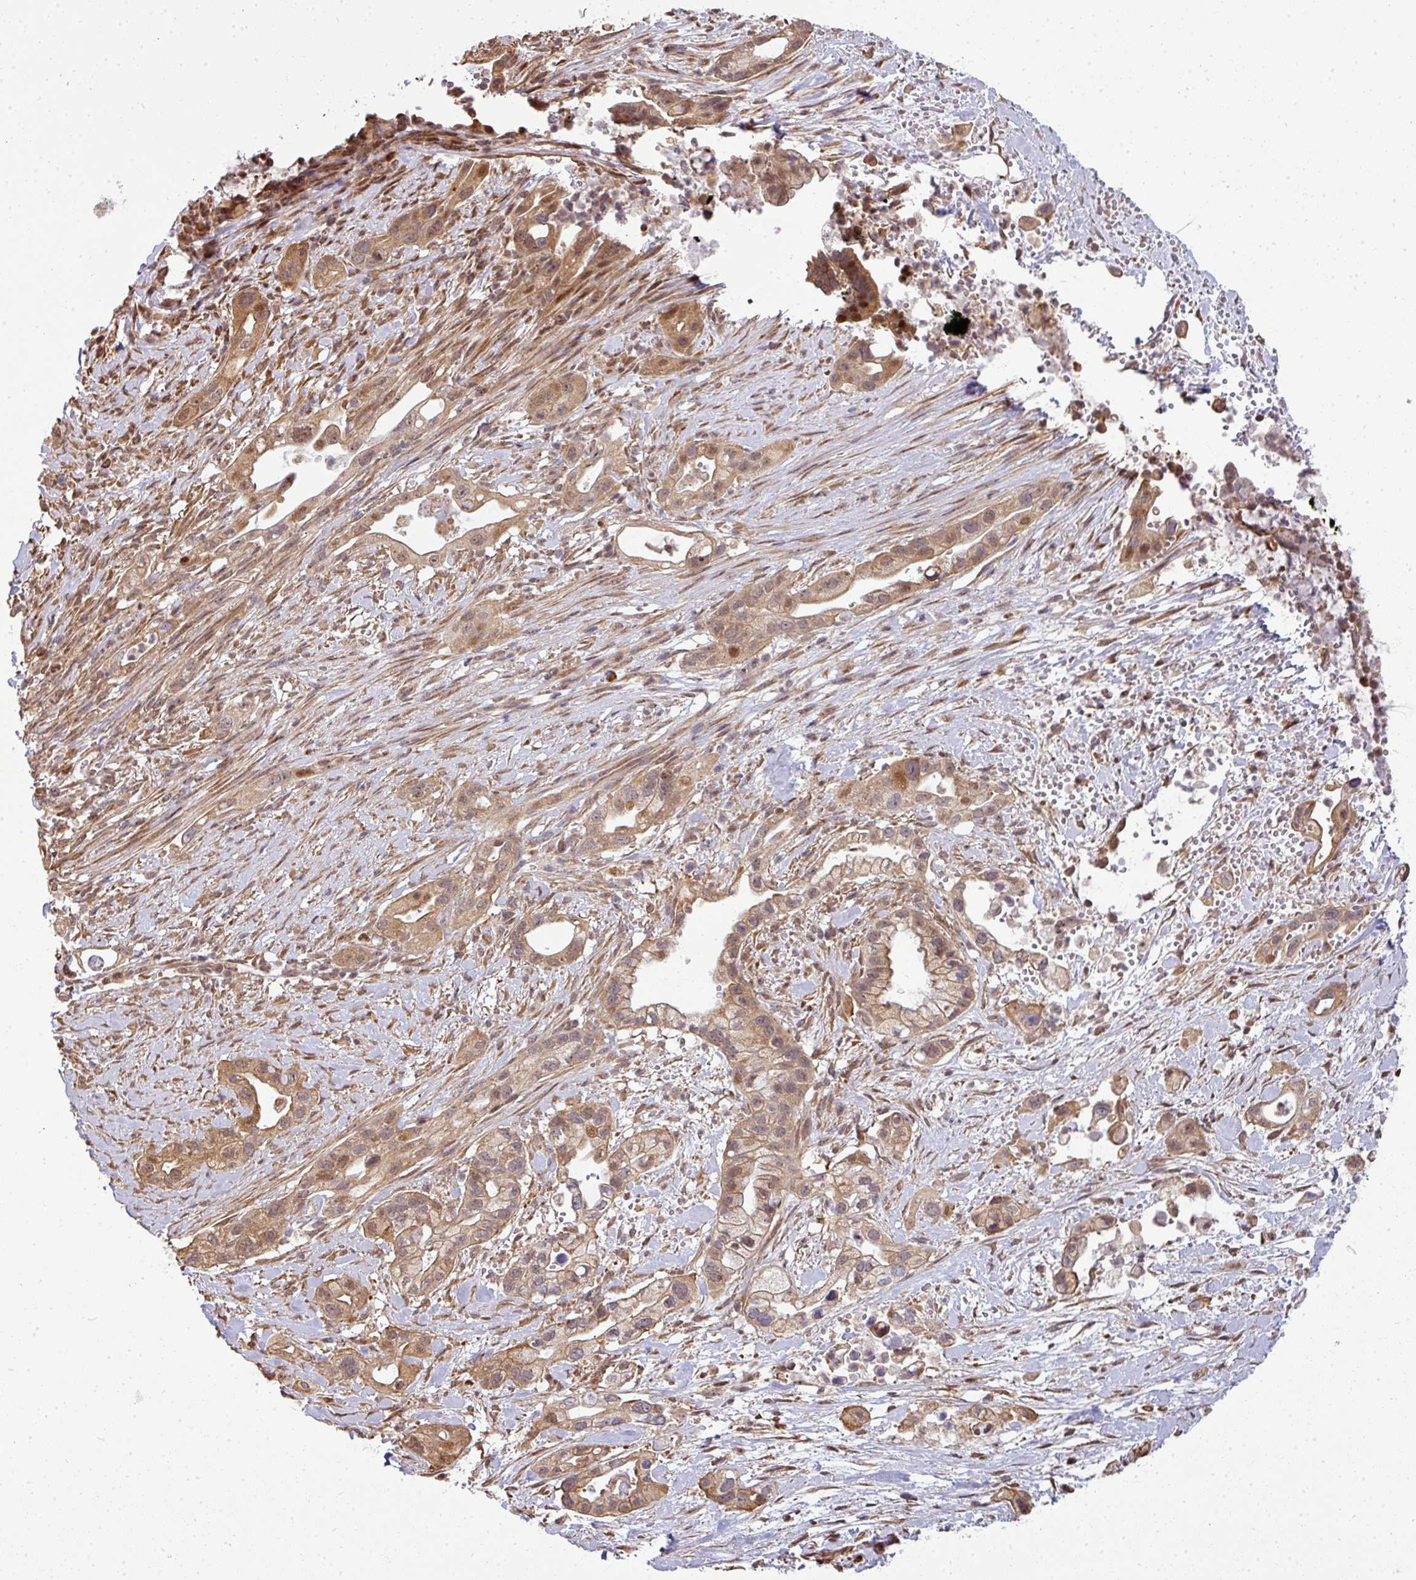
{"staining": {"intensity": "moderate", "quantity": ">75%", "location": "cytoplasmic/membranous,nuclear"}, "tissue": "pancreatic cancer", "cell_type": "Tumor cells", "image_type": "cancer", "snomed": [{"axis": "morphology", "description": "Adenocarcinoma, NOS"}, {"axis": "topography", "description": "Pancreas"}], "caption": "A photomicrograph of pancreatic cancer (adenocarcinoma) stained for a protein reveals moderate cytoplasmic/membranous and nuclear brown staining in tumor cells.", "gene": "PATZ1", "patient": {"sex": "male", "age": 44}}